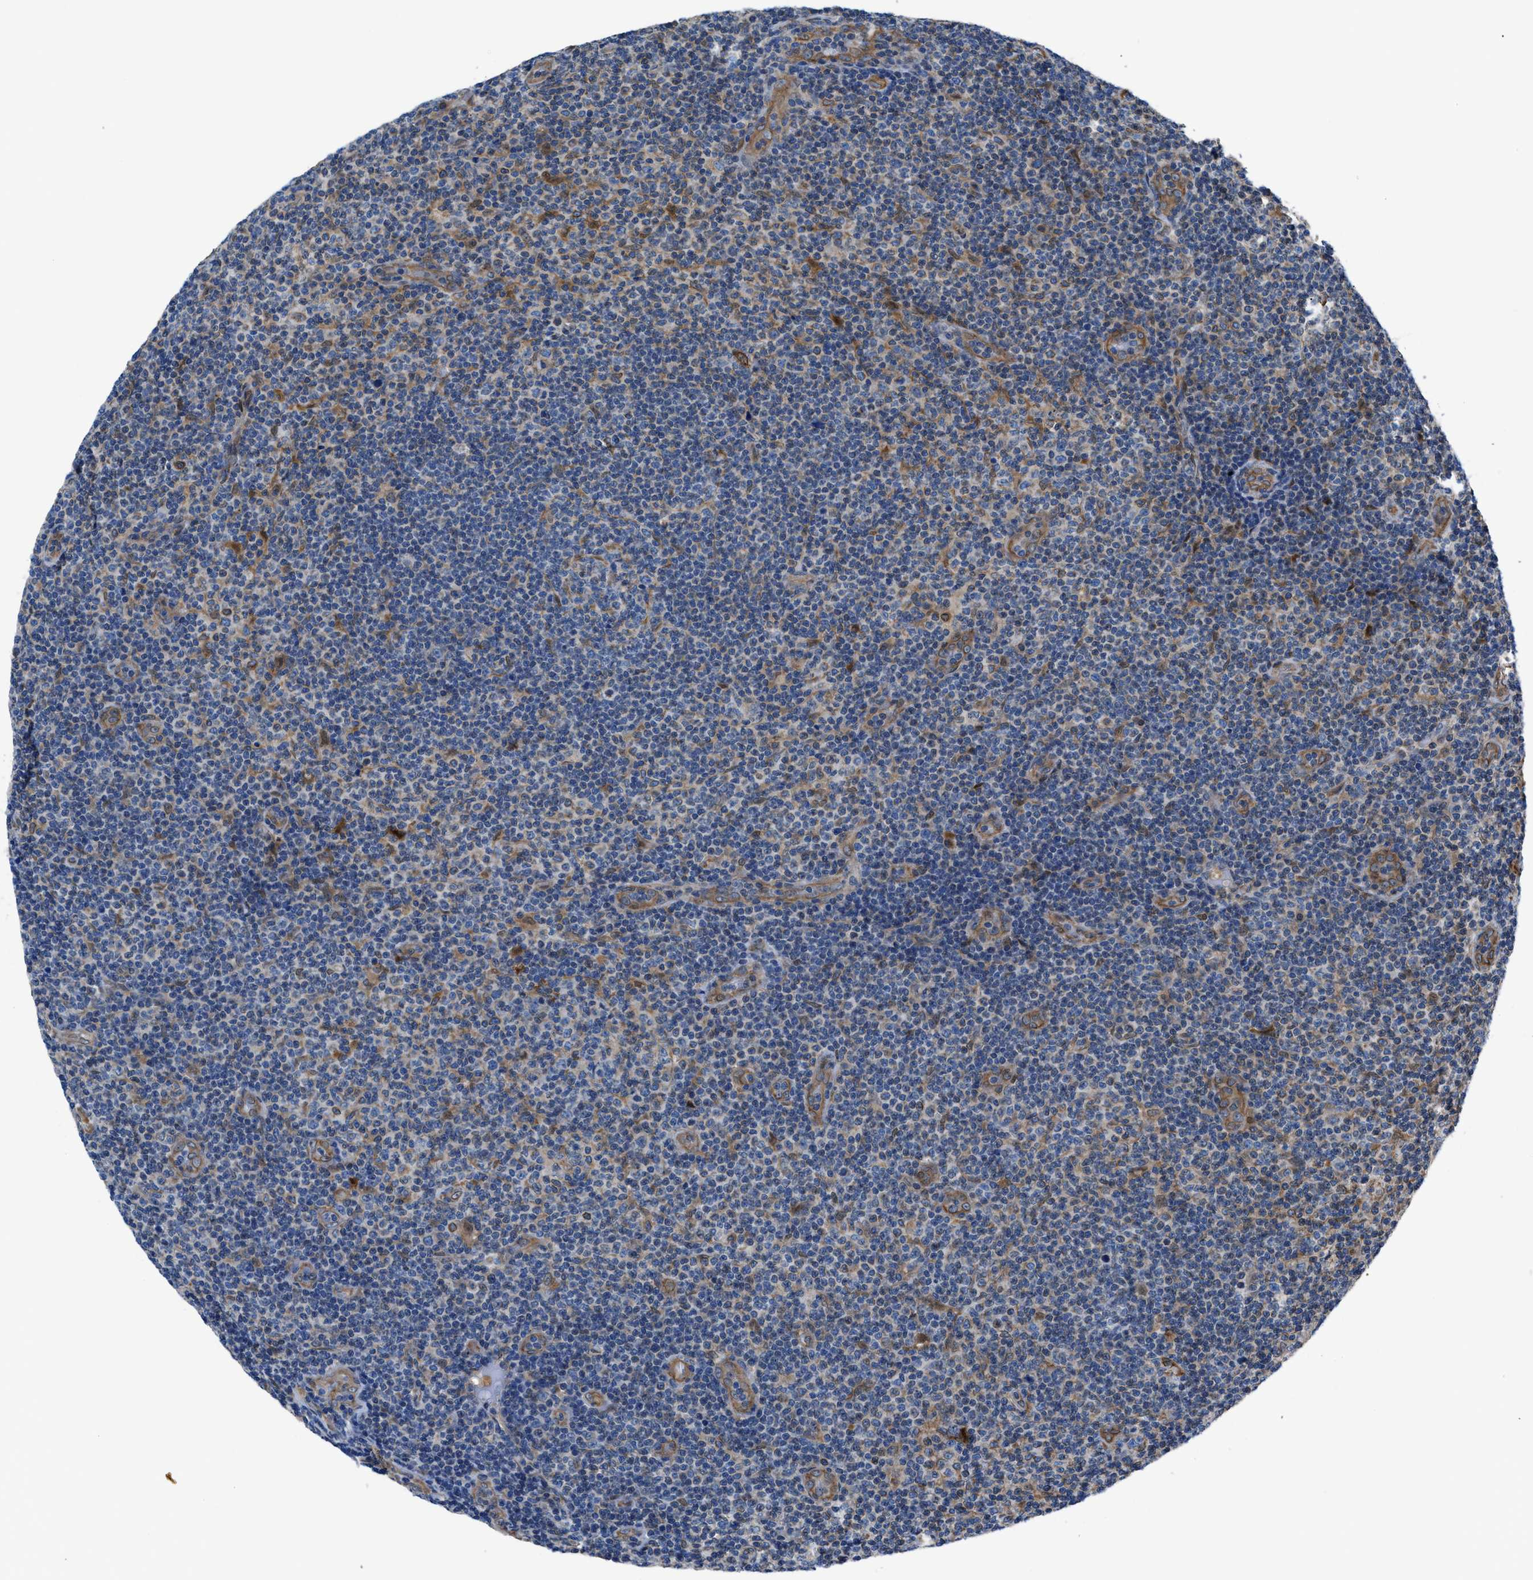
{"staining": {"intensity": "negative", "quantity": "none", "location": "none"}, "tissue": "lymphoma", "cell_type": "Tumor cells", "image_type": "cancer", "snomed": [{"axis": "morphology", "description": "Malignant lymphoma, non-Hodgkin's type, Low grade"}, {"axis": "topography", "description": "Lymph node"}], "caption": "This is an immunohistochemistry (IHC) micrograph of human low-grade malignant lymphoma, non-Hodgkin's type. There is no expression in tumor cells.", "gene": "DMAC1", "patient": {"sex": "male", "age": 83}}